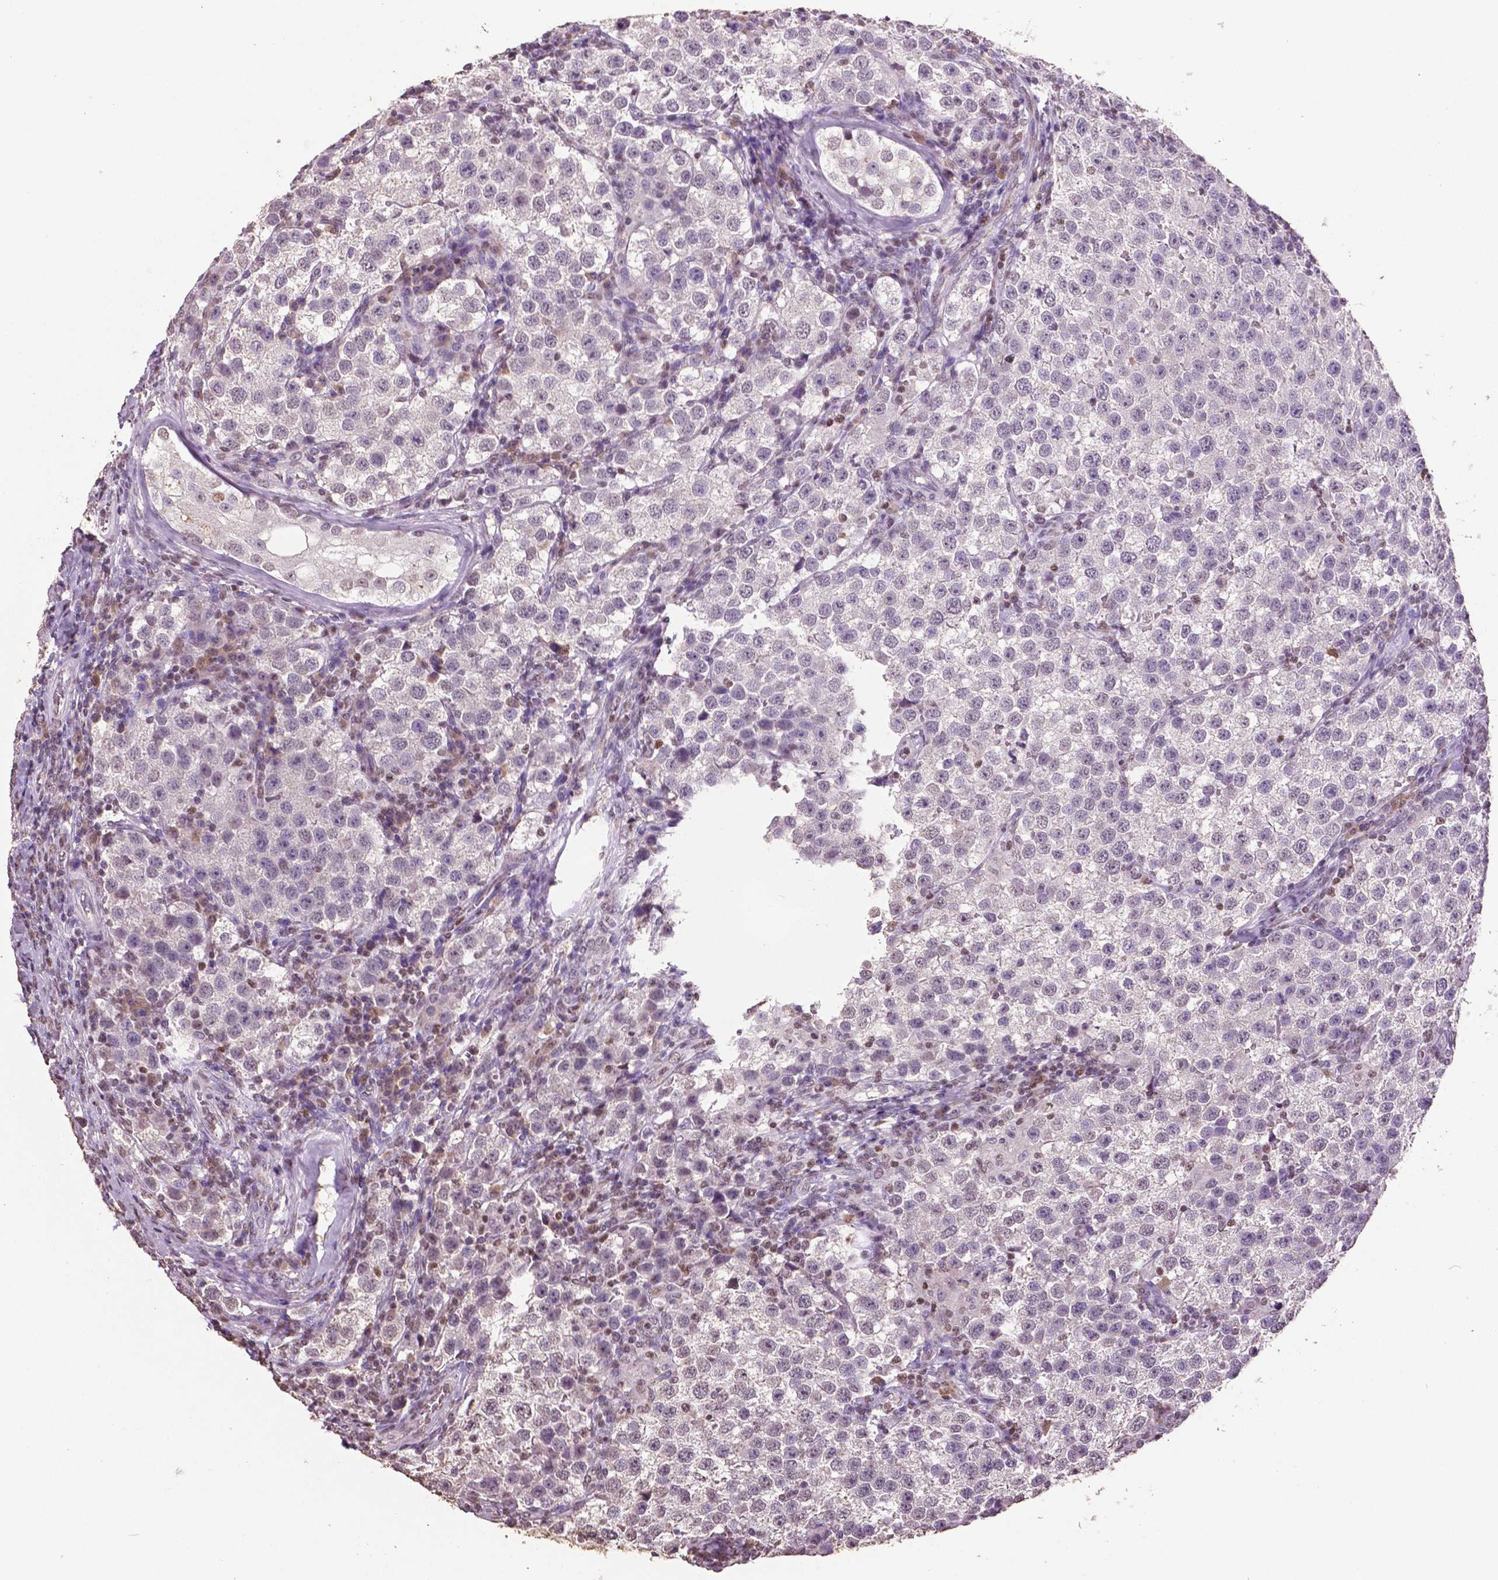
{"staining": {"intensity": "negative", "quantity": "none", "location": "none"}, "tissue": "testis cancer", "cell_type": "Tumor cells", "image_type": "cancer", "snomed": [{"axis": "morphology", "description": "Seminoma, NOS"}, {"axis": "topography", "description": "Testis"}], "caption": "Immunohistochemical staining of human seminoma (testis) displays no significant staining in tumor cells.", "gene": "RUNX3", "patient": {"sex": "male", "age": 37}}